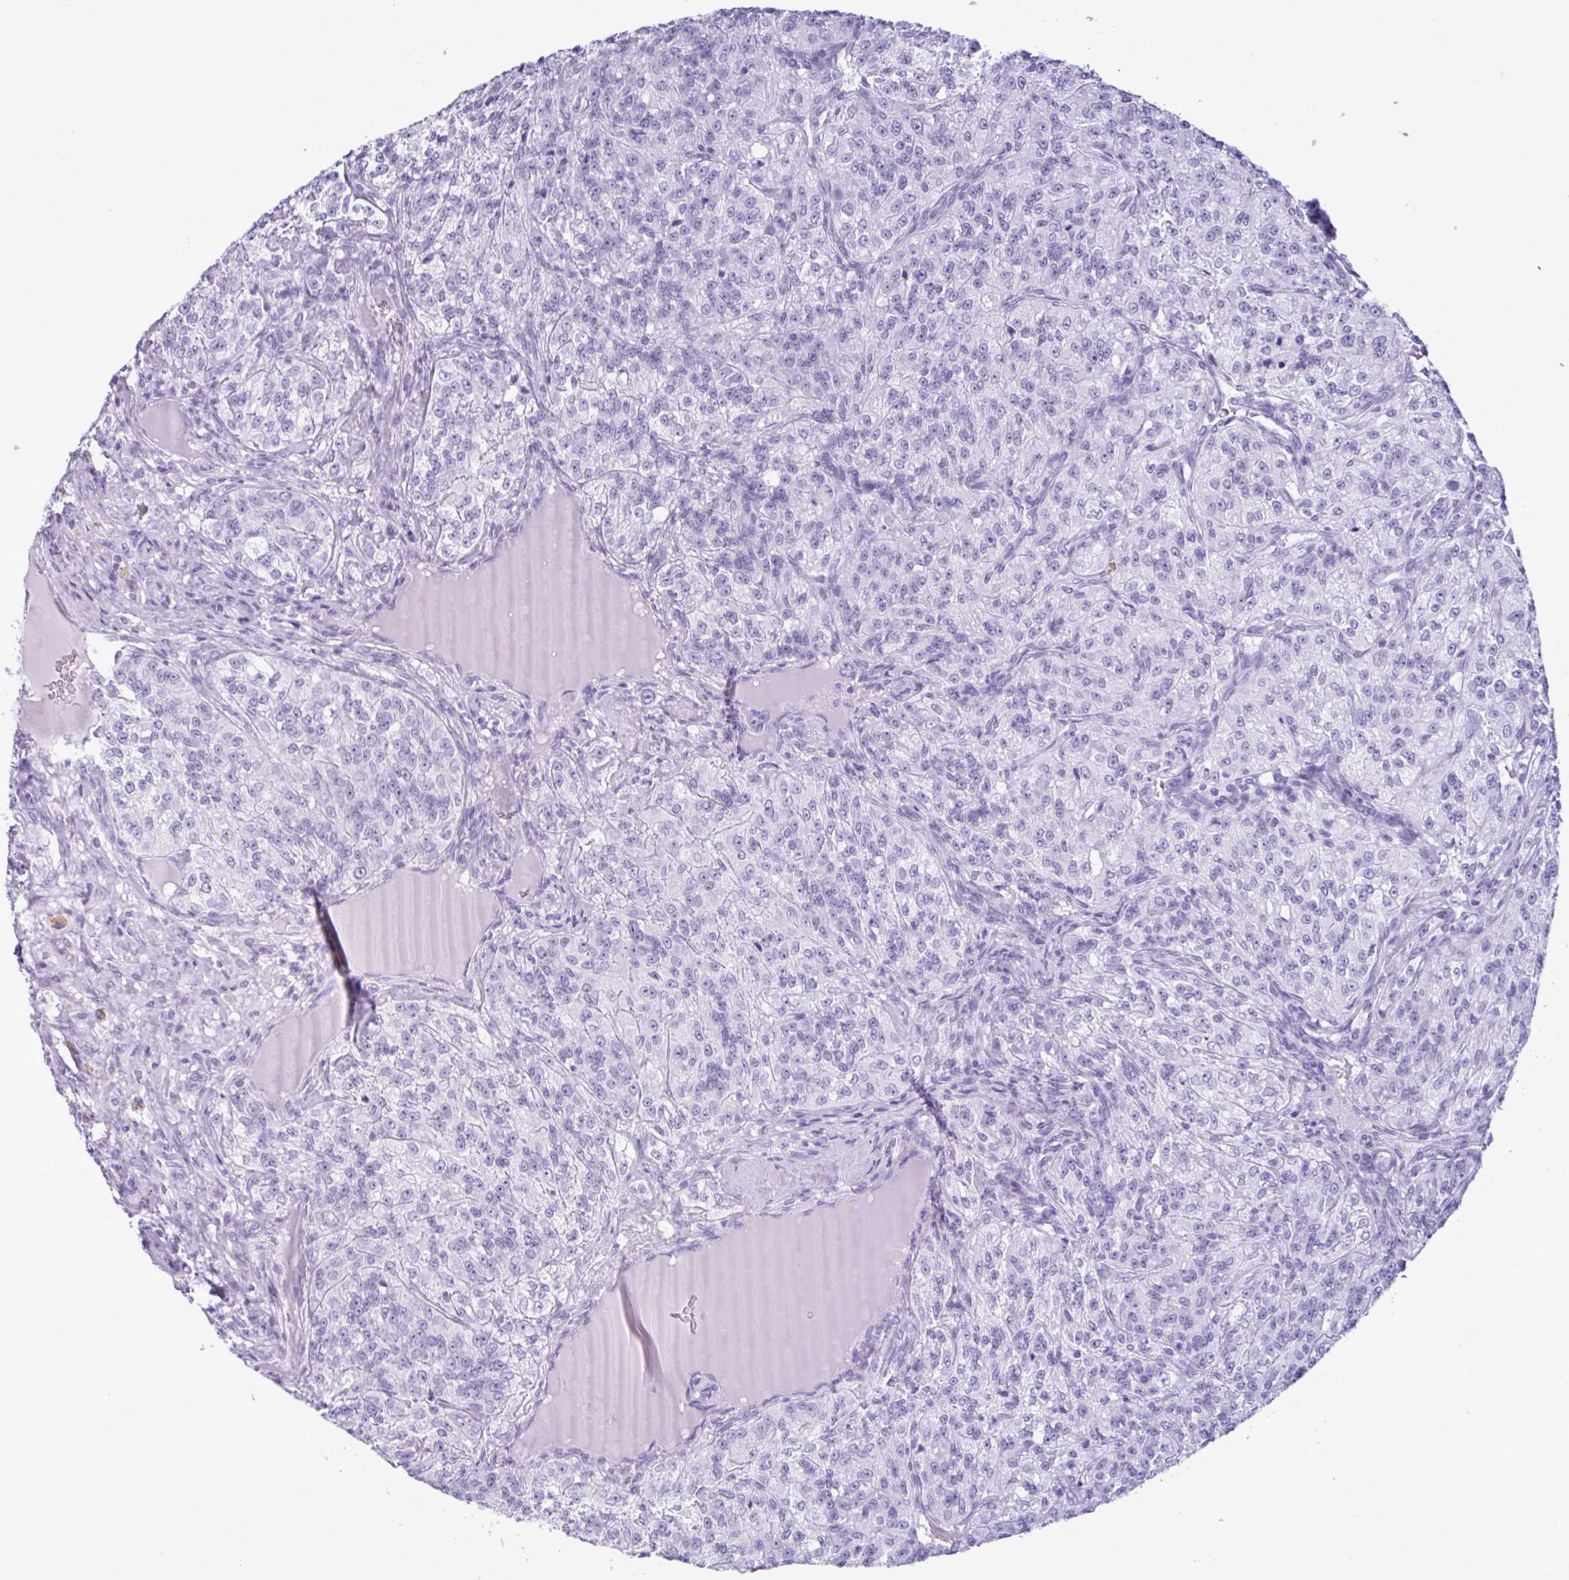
{"staining": {"intensity": "negative", "quantity": "none", "location": "none"}, "tissue": "renal cancer", "cell_type": "Tumor cells", "image_type": "cancer", "snomed": [{"axis": "morphology", "description": "Adenocarcinoma, NOS"}, {"axis": "topography", "description": "Kidney"}], "caption": "High magnification brightfield microscopy of renal cancer (adenocarcinoma) stained with DAB (brown) and counterstained with hematoxylin (blue): tumor cells show no significant positivity. (DAB (3,3'-diaminobenzidine) immunohistochemistry visualized using brightfield microscopy, high magnification).", "gene": "MRGPRG", "patient": {"sex": "female", "age": 63}}